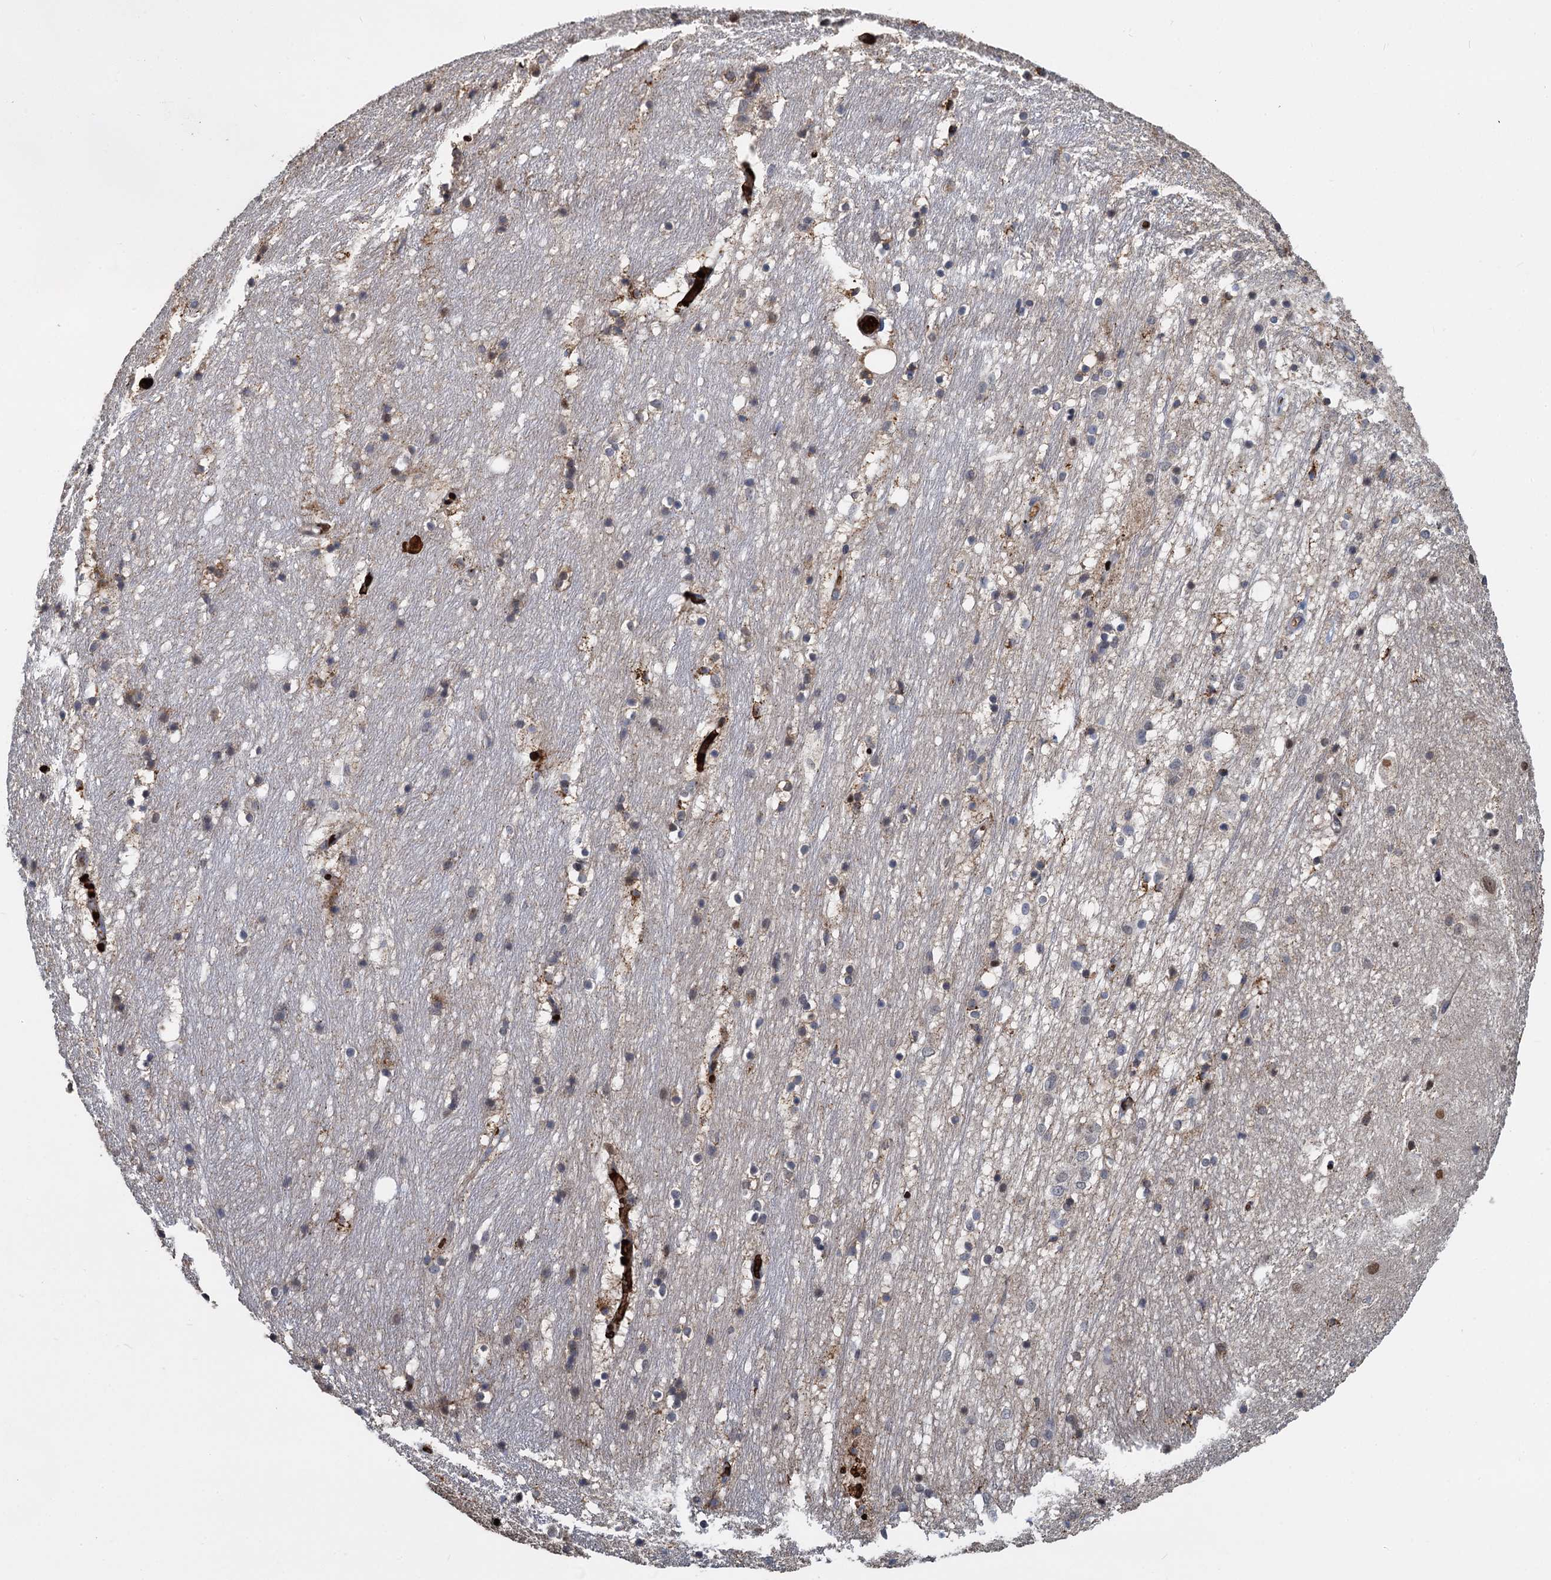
{"staining": {"intensity": "weak", "quantity": "<25%", "location": "cytoplasmic/membranous"}, "tissue": "hippocampus", "cell_type": "Glial cells", "image_type": "normal", "snomed": [{"axis": "morphology", "description": "Normal tissue, NOS"}, {"axis": "topography", "description": "Hippocampus"}], "caption": "IHC image of normal human hippocampus stained for a protein (brown), which exhibits no staining in glial cells.", "gene": "FANCI", "patient": {"sex": "female", "age": 52}}